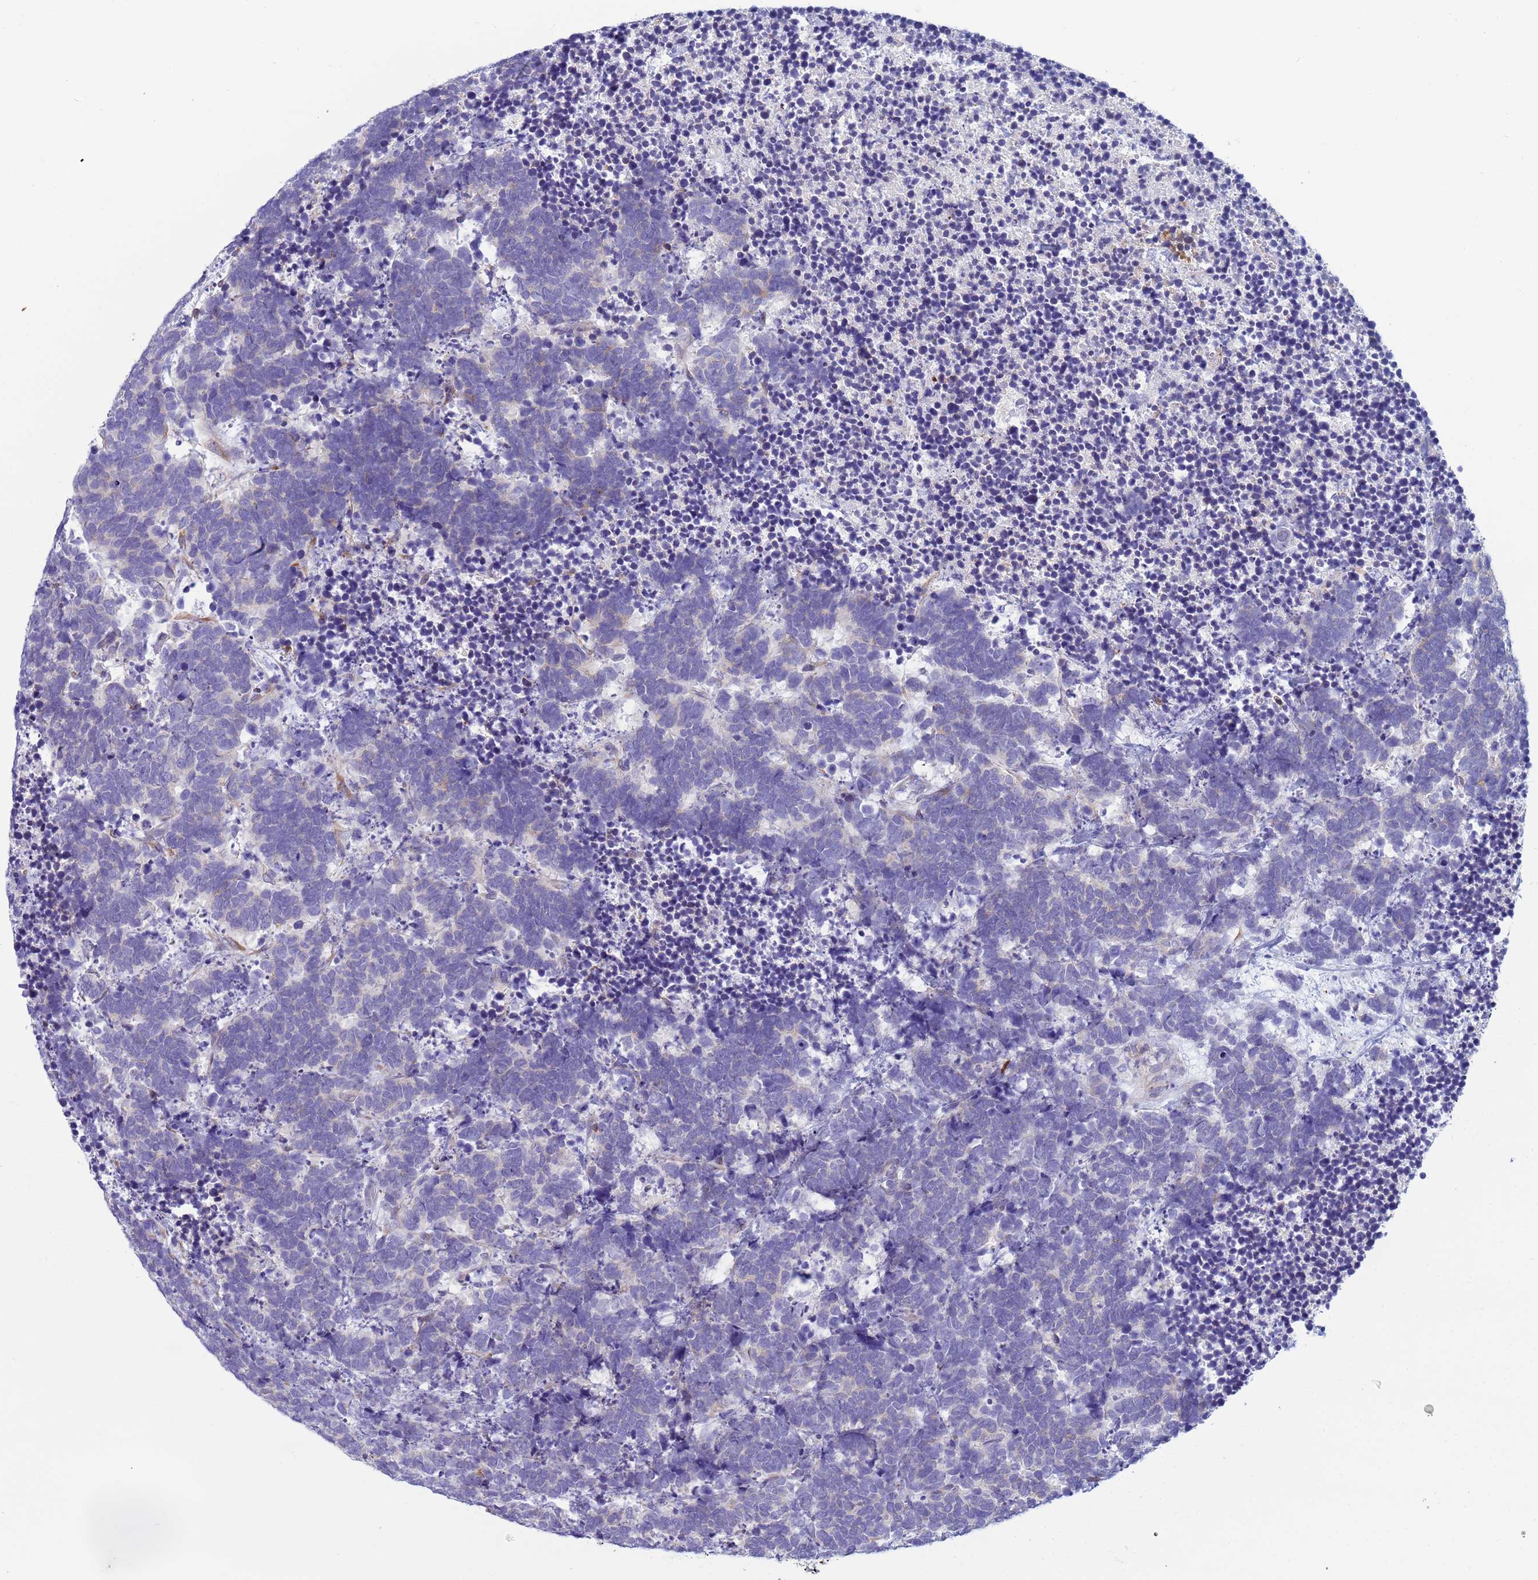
{"staining": {"intensity": "negative", "quantity": "none", "location": "none"}, "tissue": "carcinoid", "cell_type": "Tumor cells", "image_type": "cancer", "snomed": [{"axis": "morphology", "description": "Carcinoma, NOS"}, {"axis": "morphology", "description": "Carcinoid, malignant, NOS"}, {"axis": "topography", "description": "Urinary bladder"}], "caption": "DAB immunohistochemical staining of human carcinoid demonstrates no significant staining in tumor cells.", "gene": "TRPC6", "patient": {"sex": "male", "age": 57}}